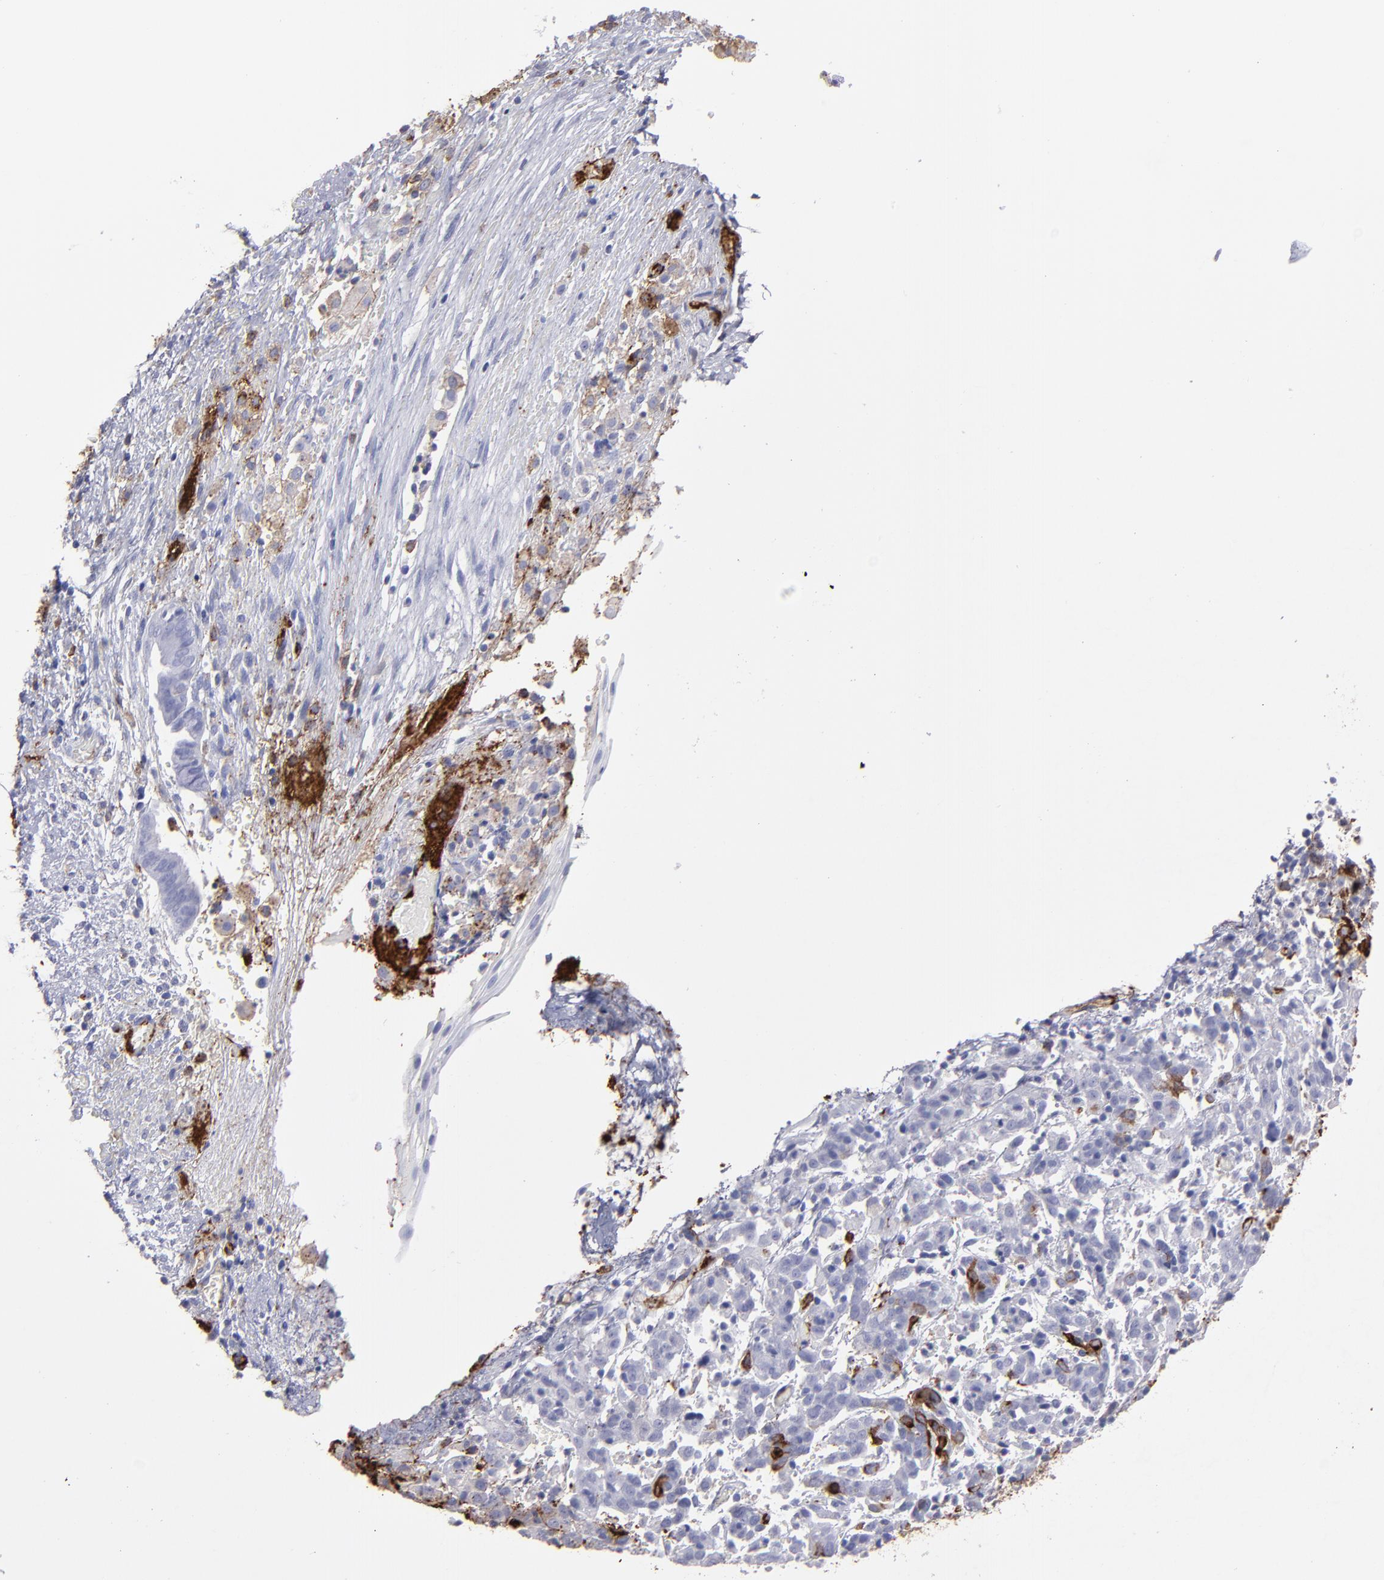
{"staining": {"intensity": "negative", "quantity": "none", "location": "none"}, "tissue": "cervical cancer", "cell_type": "Tumor cells", "image_type": "cancer", "snomed": [{"axis": "morphology", "description": "Normal tissue, NOS"}, {"axis": "morphology", "description": "Squamous cell carcinoma, NOS"}, {"axis": "topography", "description": "Cervix"}], "caption": "This histopathology image is of cervical squamous cell carcinoma stained with IHC to label a protein in brown with the nuclei are counter-stained blue. There is no positivity in tumor cells.", "gene": "CD36", "patient": {"sex": "female", "age": 67}}